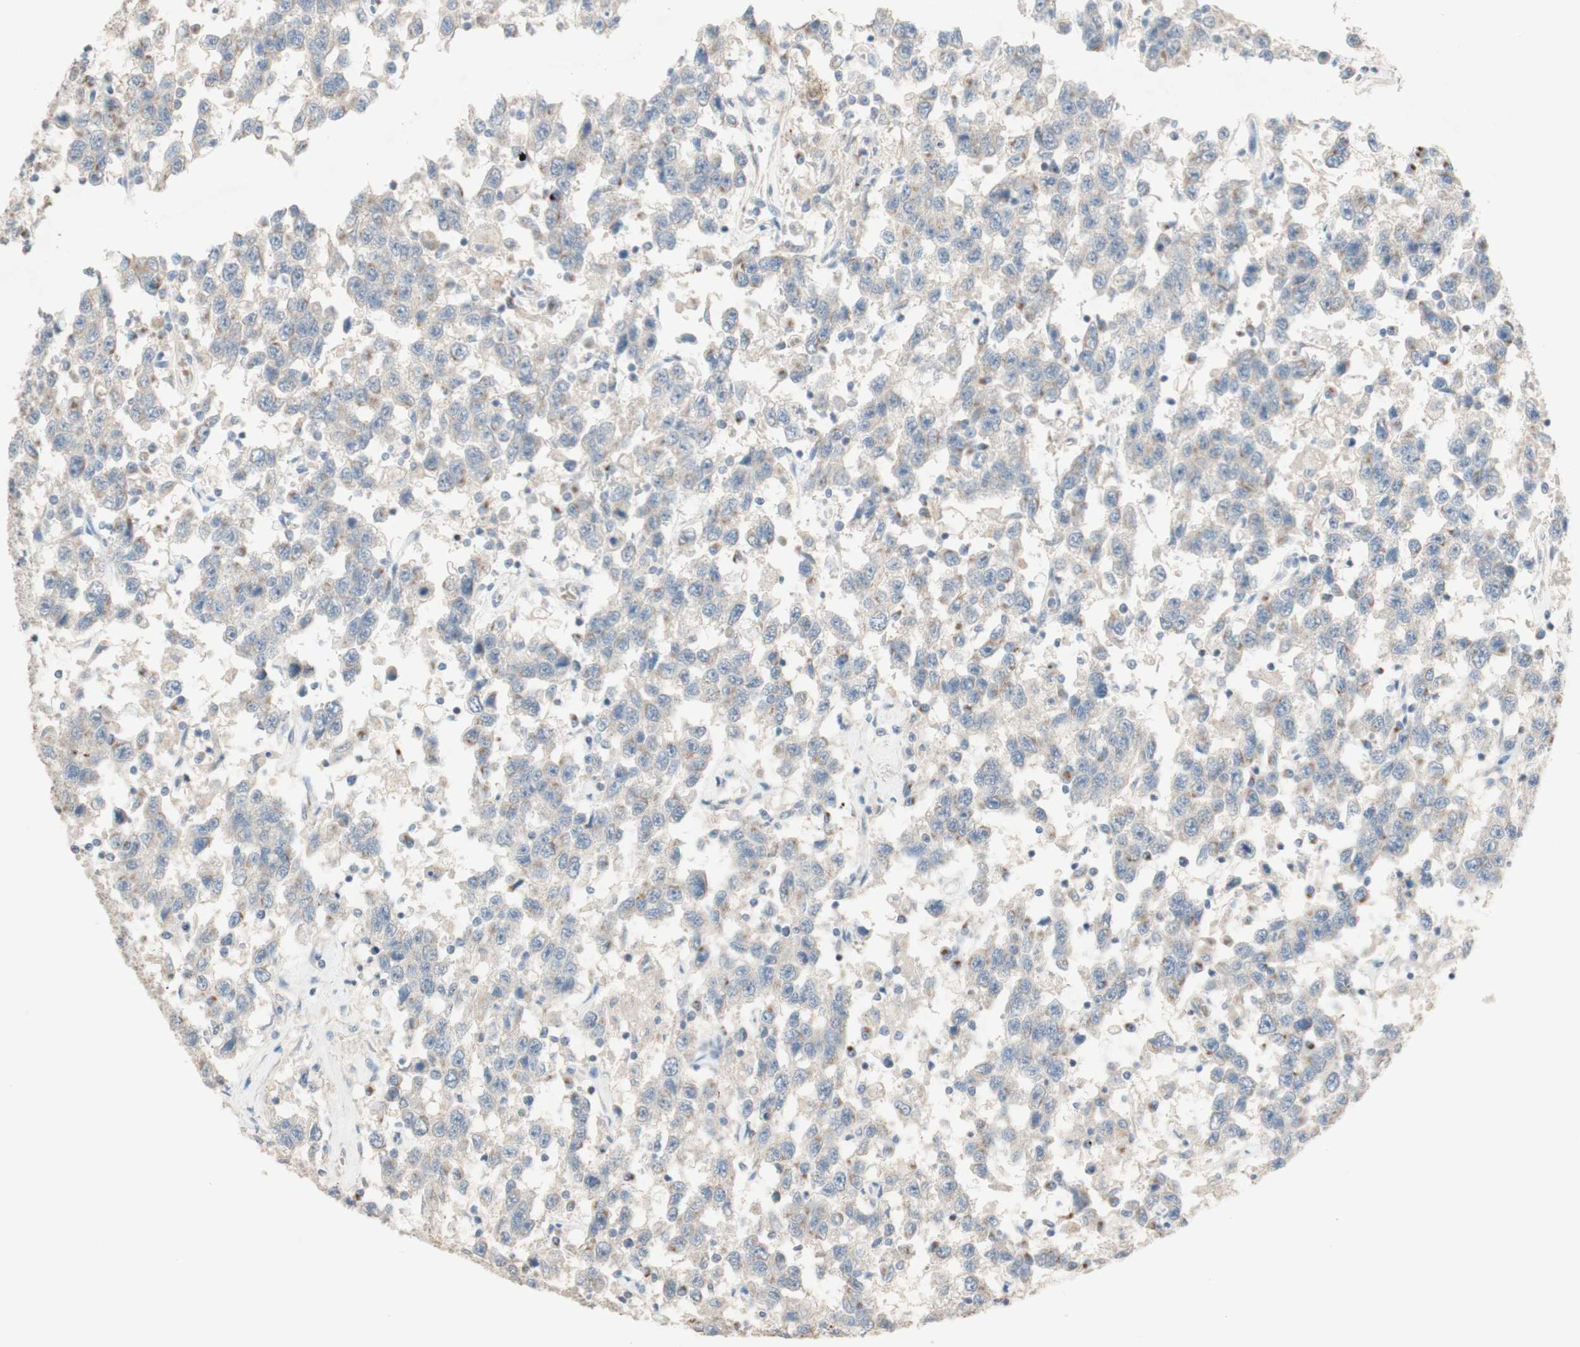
{"staining": {"intensity": "negative", "quantity": "none", "location": "none"}, "tissue": "testis cancer", "cell_type": "Tumor cells", "image_type": "cancer", "snomed": [{"axis": "morphology", "description": "Seminoma, NOS"}, {"axis": "topography", "description": "Testis"}], "caption": "Immunohistochemistry (IHC) photomicrograph of seminoma (testis) stained for a protein (brown), which demonstrates no expression in tumor cells.", "gene": "MANEA", "patient": {"sex": "male", "age": 41}}